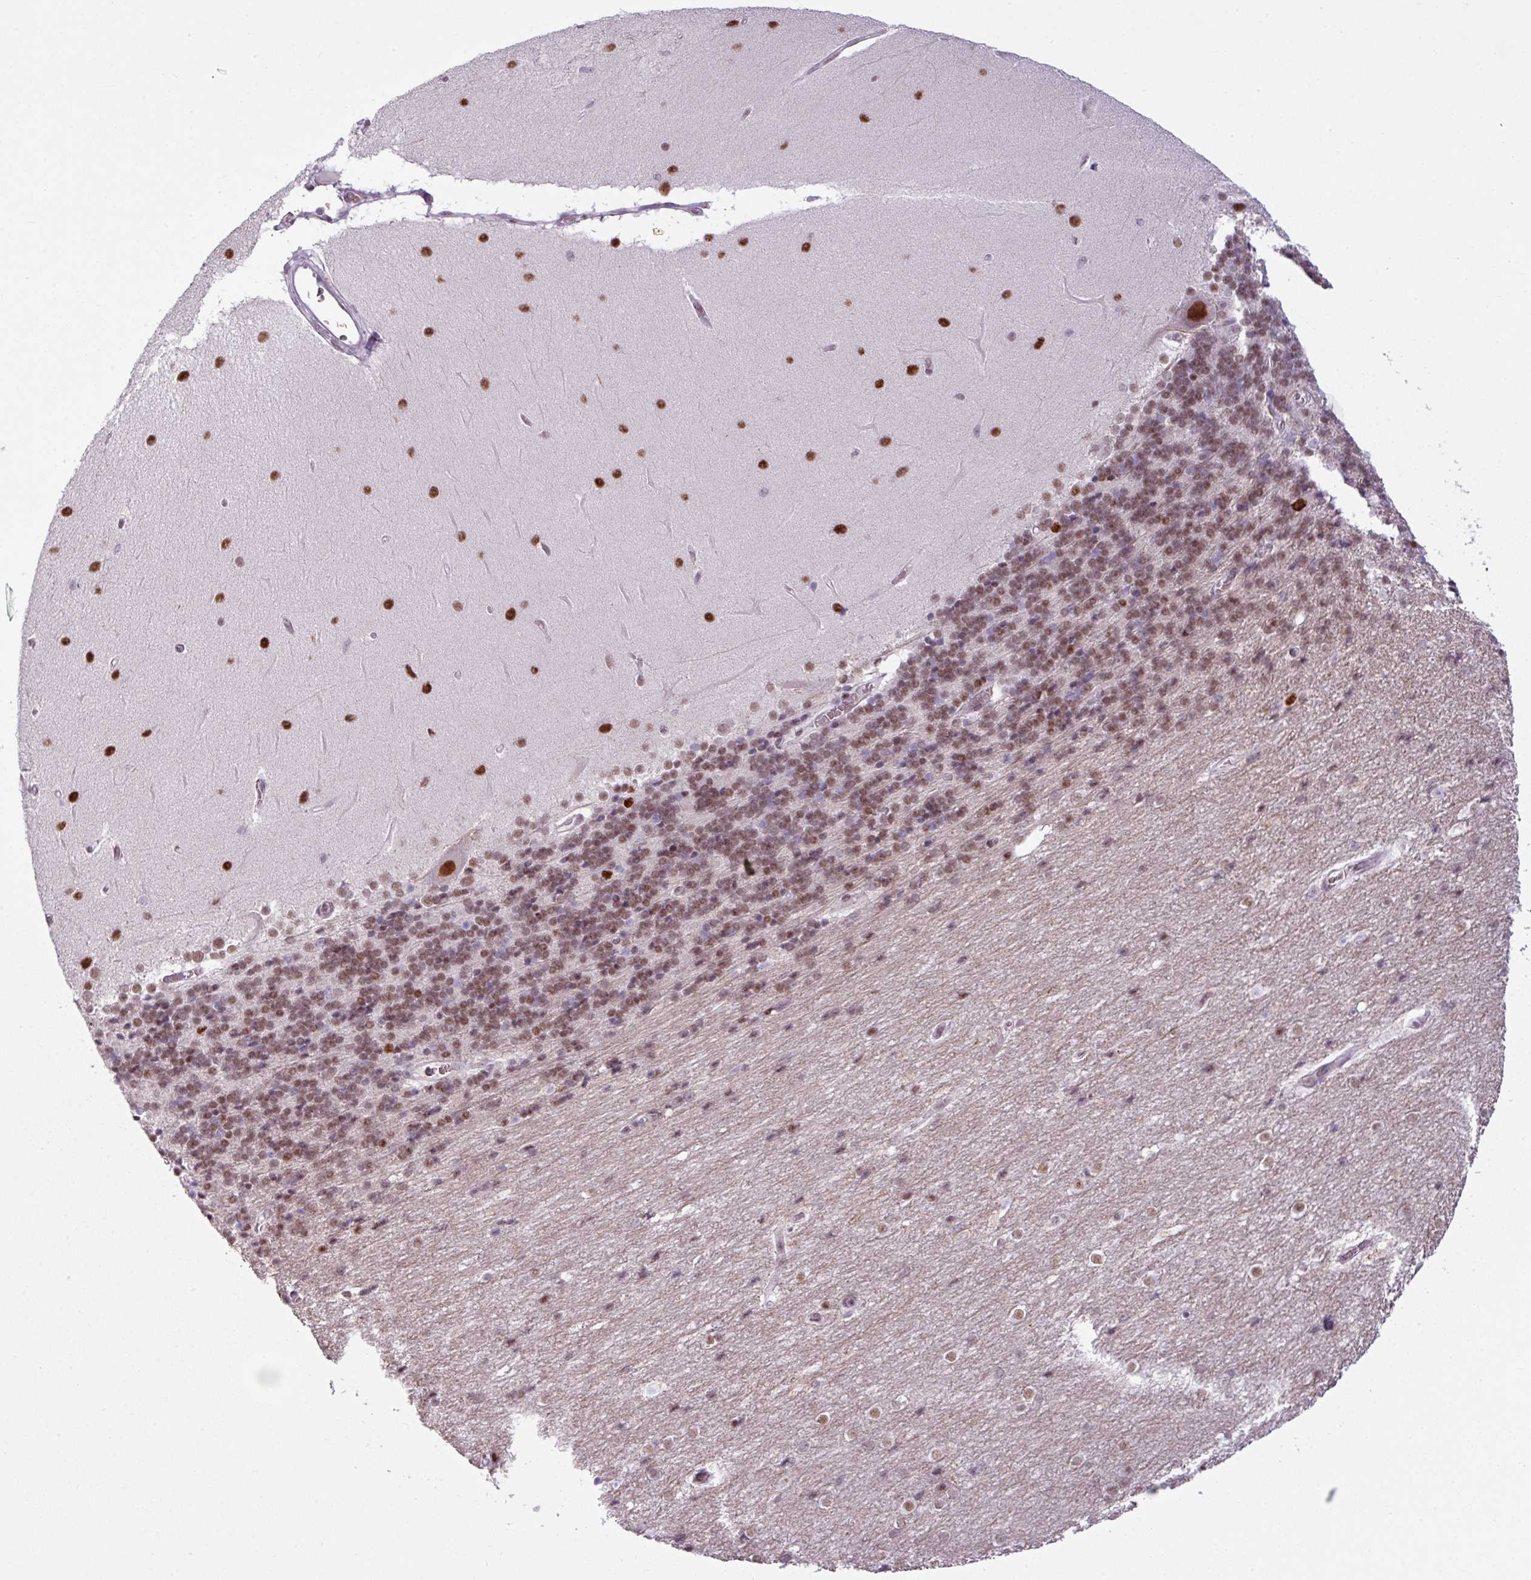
{"staining": {"intensity": "moderate", "quantity": ">75%", "location": "nuclear"}, "tissue": "cerebellum", "cell_type": "Cells in granular layer", "image_type": "normal", "snomed": [{"axis": "morphology", "description": "Normal tissue, NOS"}, {"axis": "topography", "description": "Cerebellum"}], "caption": "Moderate nuclear staining is appreciated in about >75% of cells in granular layer in unremarkable cerebellum. The staining was performed using DAB (3,3'-diaminobenzidine) to visualize the protein expression in brown, while the nuclei were stained in blue with hematoxylin (Magnification: 20x).", "gene": "PRDM5", "patient": {"sex": "female", "age": 54}}